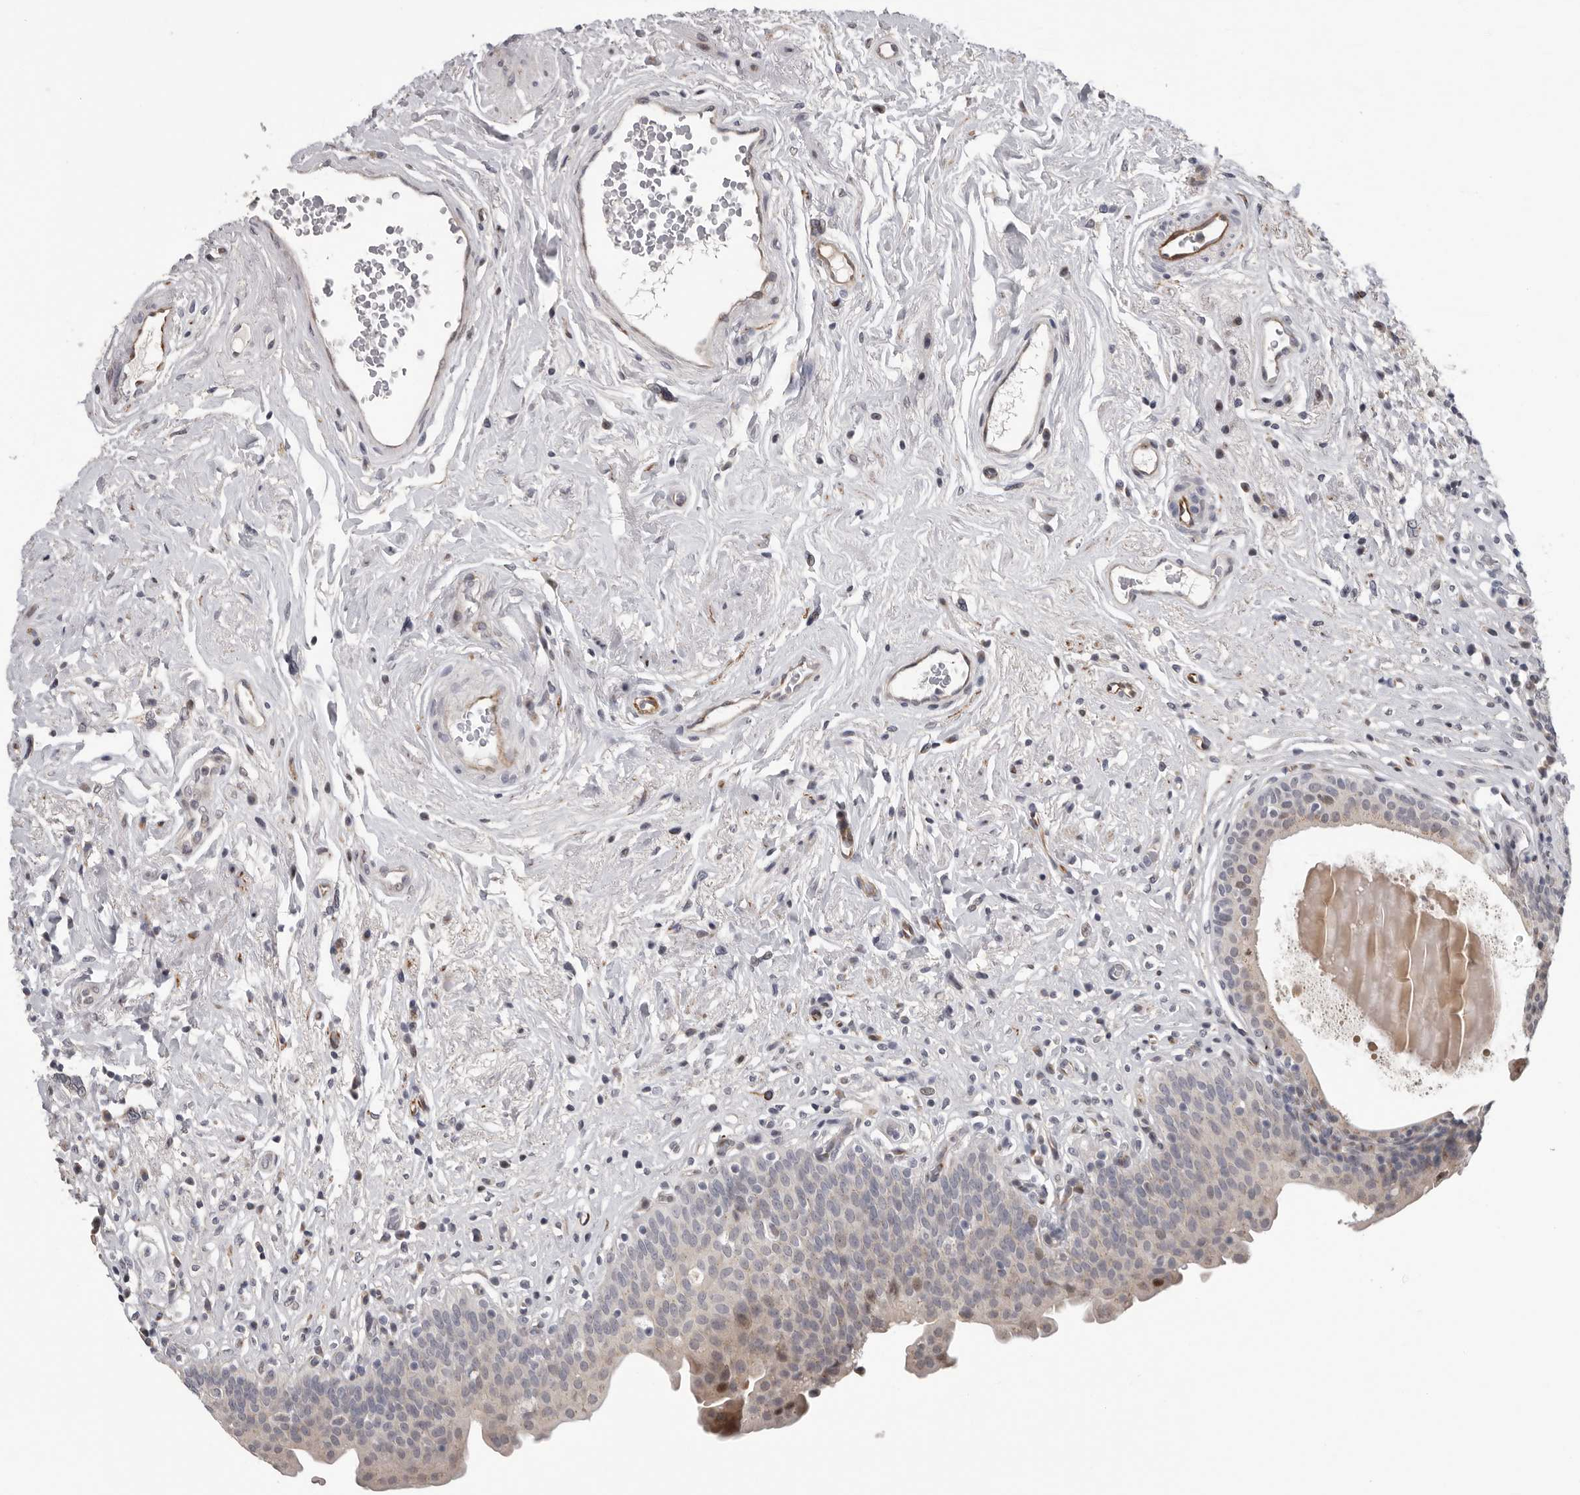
{"staining": {"intensity": "weak", "quantity": "<25%", "location": "cytoplasmic/membranous"}, "tissue": "urinary bladder", "cell_type": "Urothelial cells", "image_type": "normal", "snomed": [{"axis": "morphology", "description": "Normal tissue, NOS"}, {"axis": "topography", "description": "Urinary bladder"}], "caption": "A photomicrograph of urinary bladder stained for a protein exhibits no brown staining in urothelial cells. The staining was performed using DAB (3,3'-diaminobenzidine) to visualize the protein expression in brown, while the nuclei were stained in blue with hematoxylin (Magnification: 20x).", "gene": "RALGPS2", "patient": {"sex": "male", "age": 83}}